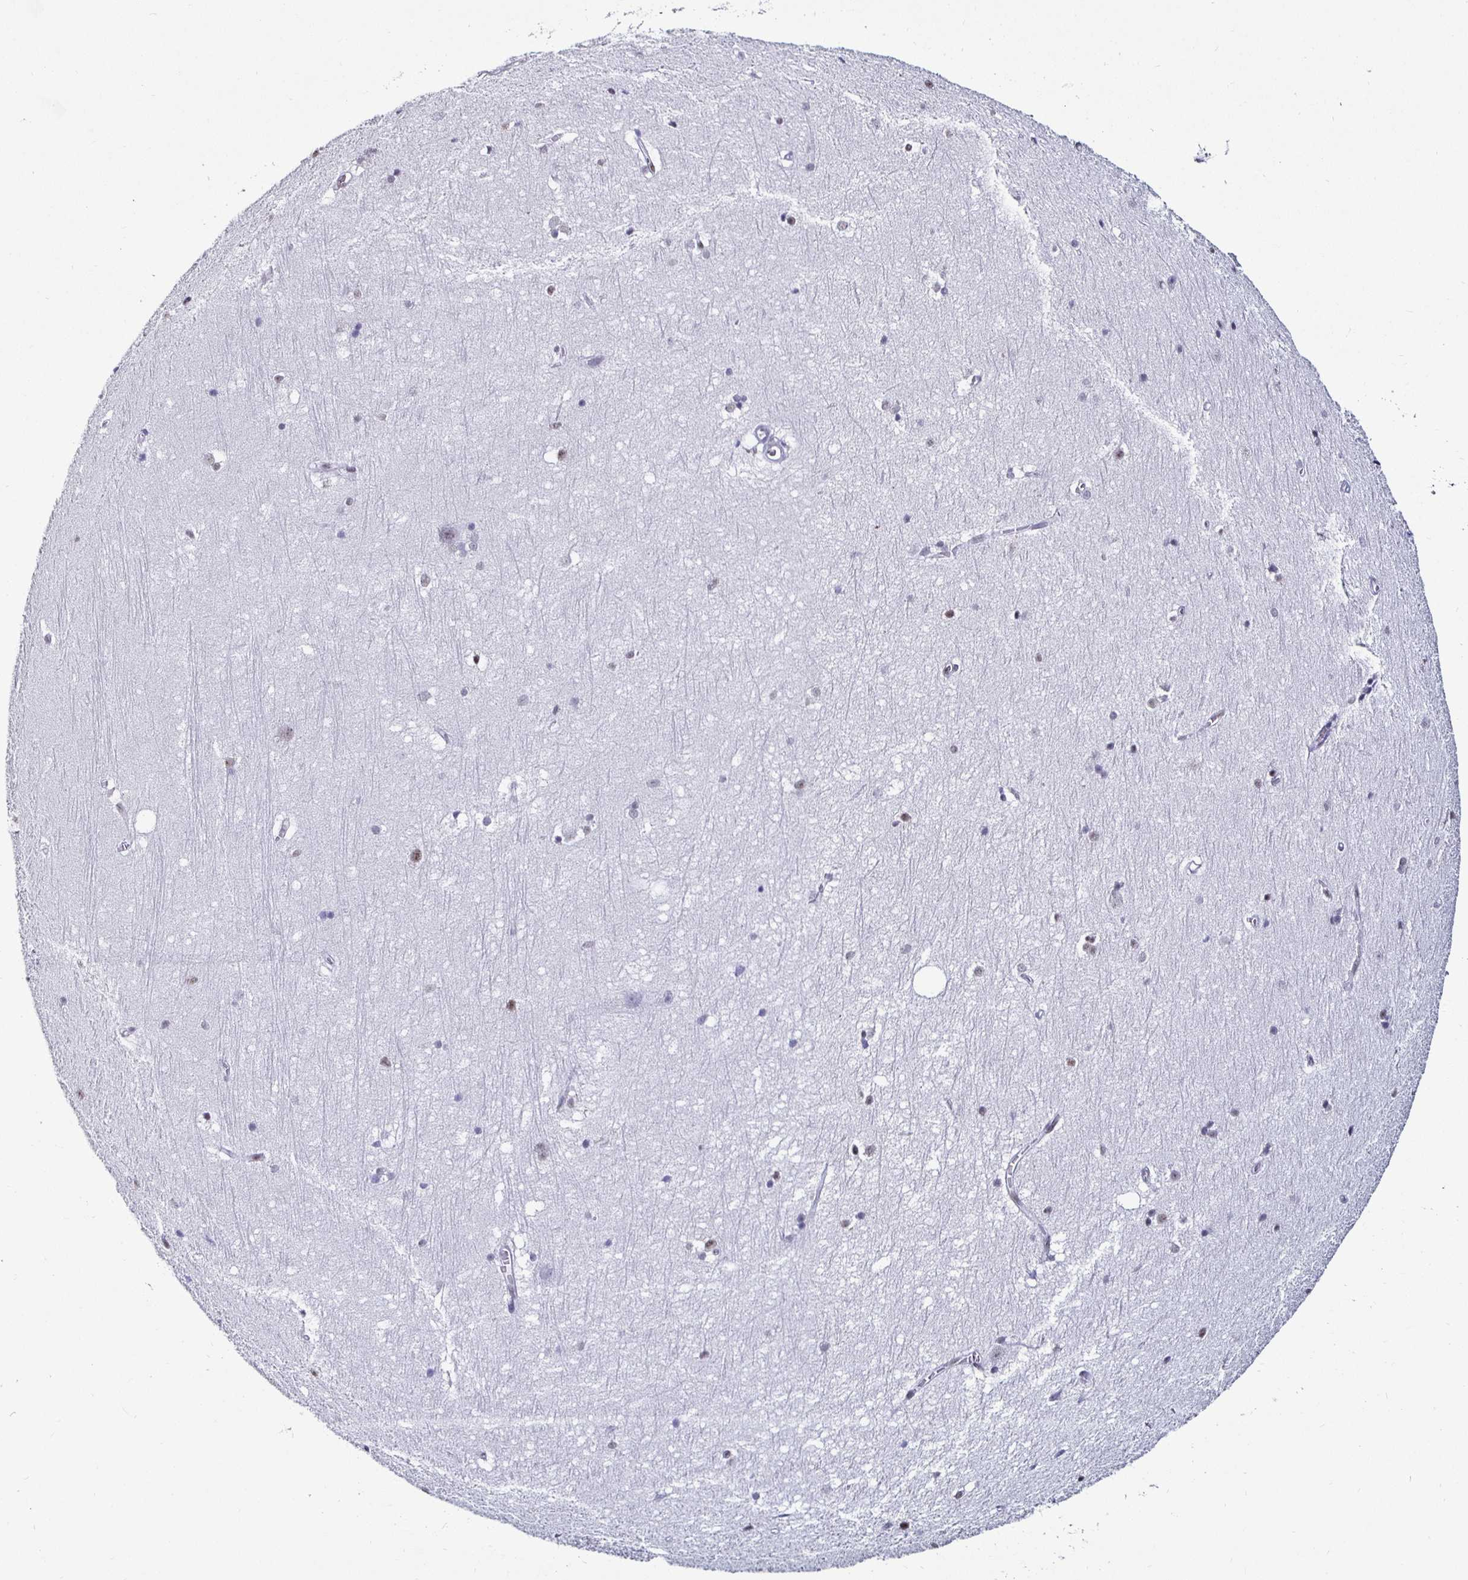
{"staining": {"intensity": "weak", "quantity": "<25%", "location": "nuclear"}, "tissue": "hippocampus", "cell_type": "Glial cells", "image_type": "normal", "snomed": [{"axis": "morphology", "description": "Normal tissue, NOS"}, {"axis": "topography", "description": "Cerebral cortex"}, {"axis": "topography", "description": "Hippocampus"}], "caption": "Immunohistochemical staining of normal hippocampus displays no significant expression in glial cells. Nuclei are stained in blue.", "gene": "DDX39B", "patient": {"sex": "female", "age": 19}}